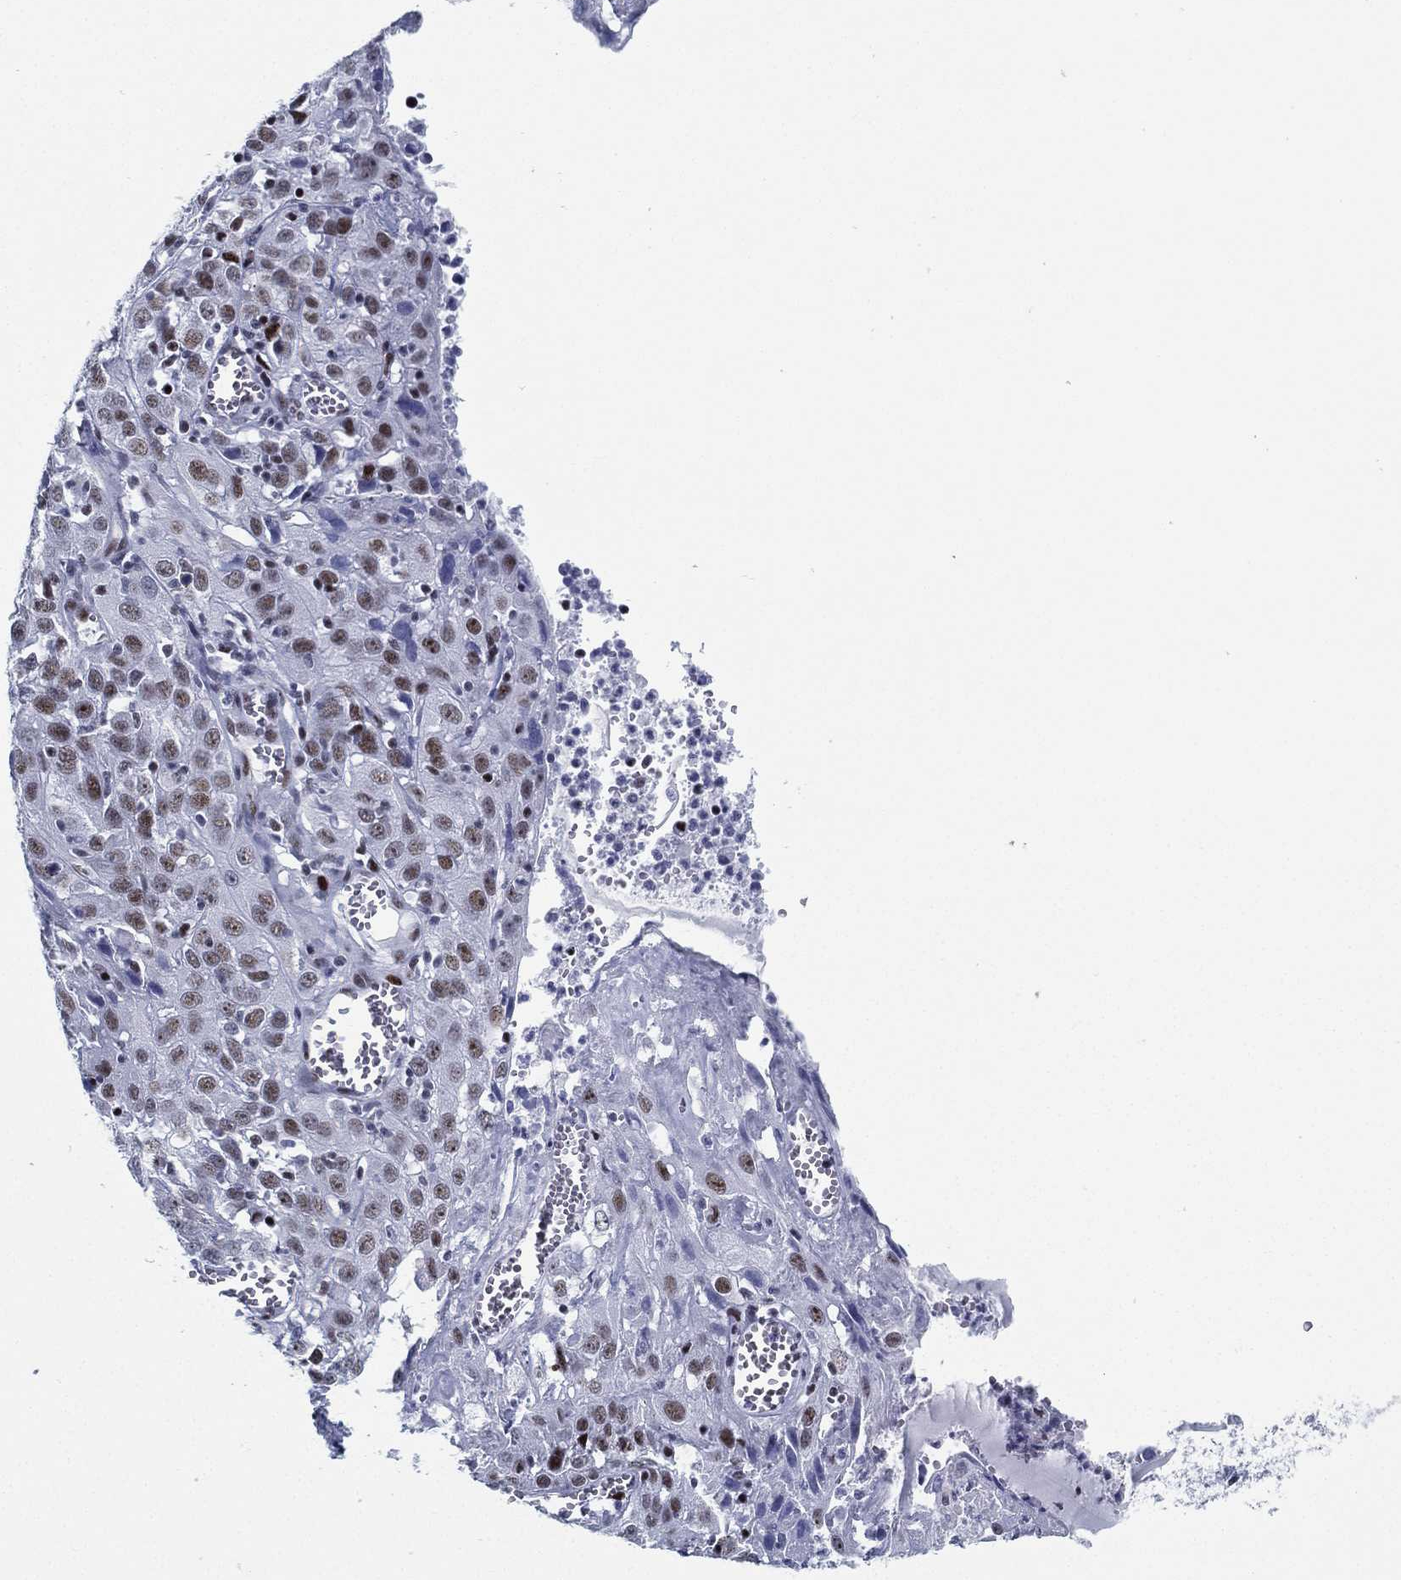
{"staining": {"intensity": "moderate", "quantity": "25%-75%", "location": "nuclear"}, "tissue": "cervical cancer", "cell_type": "Tumor cells", "image_type": "cancer", "snomed": [{"axis": "morphology", "description": "Squamous cell carcinoma, NOS"}, {"axis": "topography", "description": "Cervix"}], "caption": "IHC image of neoplastic tissue: human cervical cancer stained using IHC shows medium levels of moderate protein expression localized specifically in the nuclear of tumor cells, appearing as a nuclear brown color.", "gene": "CYB561D2", "patient": {"sex": "female", "age": 32}}